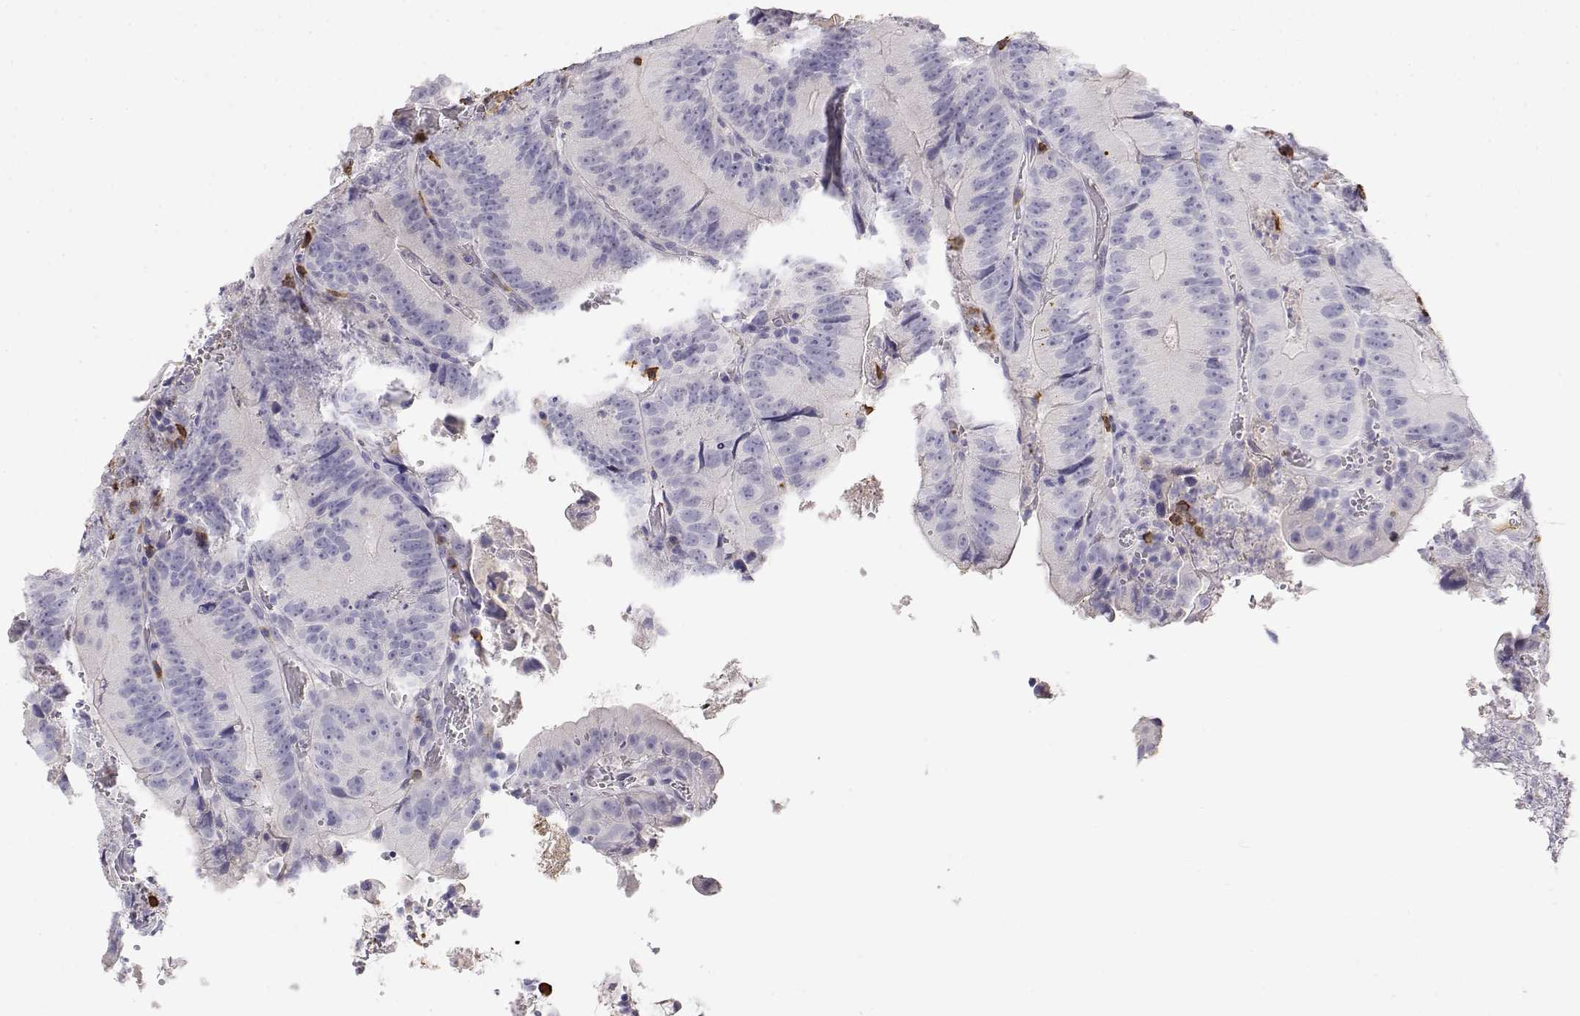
{"staining": {"intensity": "negative", "quantity": "none", "location": "none"}, "tissue": "colorectal cancer", "cell_type": "Tumor cells", "image_type": "cancer", "snomed": [{"axis": "morphology", "description": "Adenocarcinoma, NOS"}, {"axis": "topography", "description": "Colon"}], "caption": "Human colorectal cancer (adenocarcinoma) stained for a protein using immunohistochemistry demonstrates no staining in tumor cells.", "gene": "CDHR1", "patient": {"sex": "female", "age": 86}}